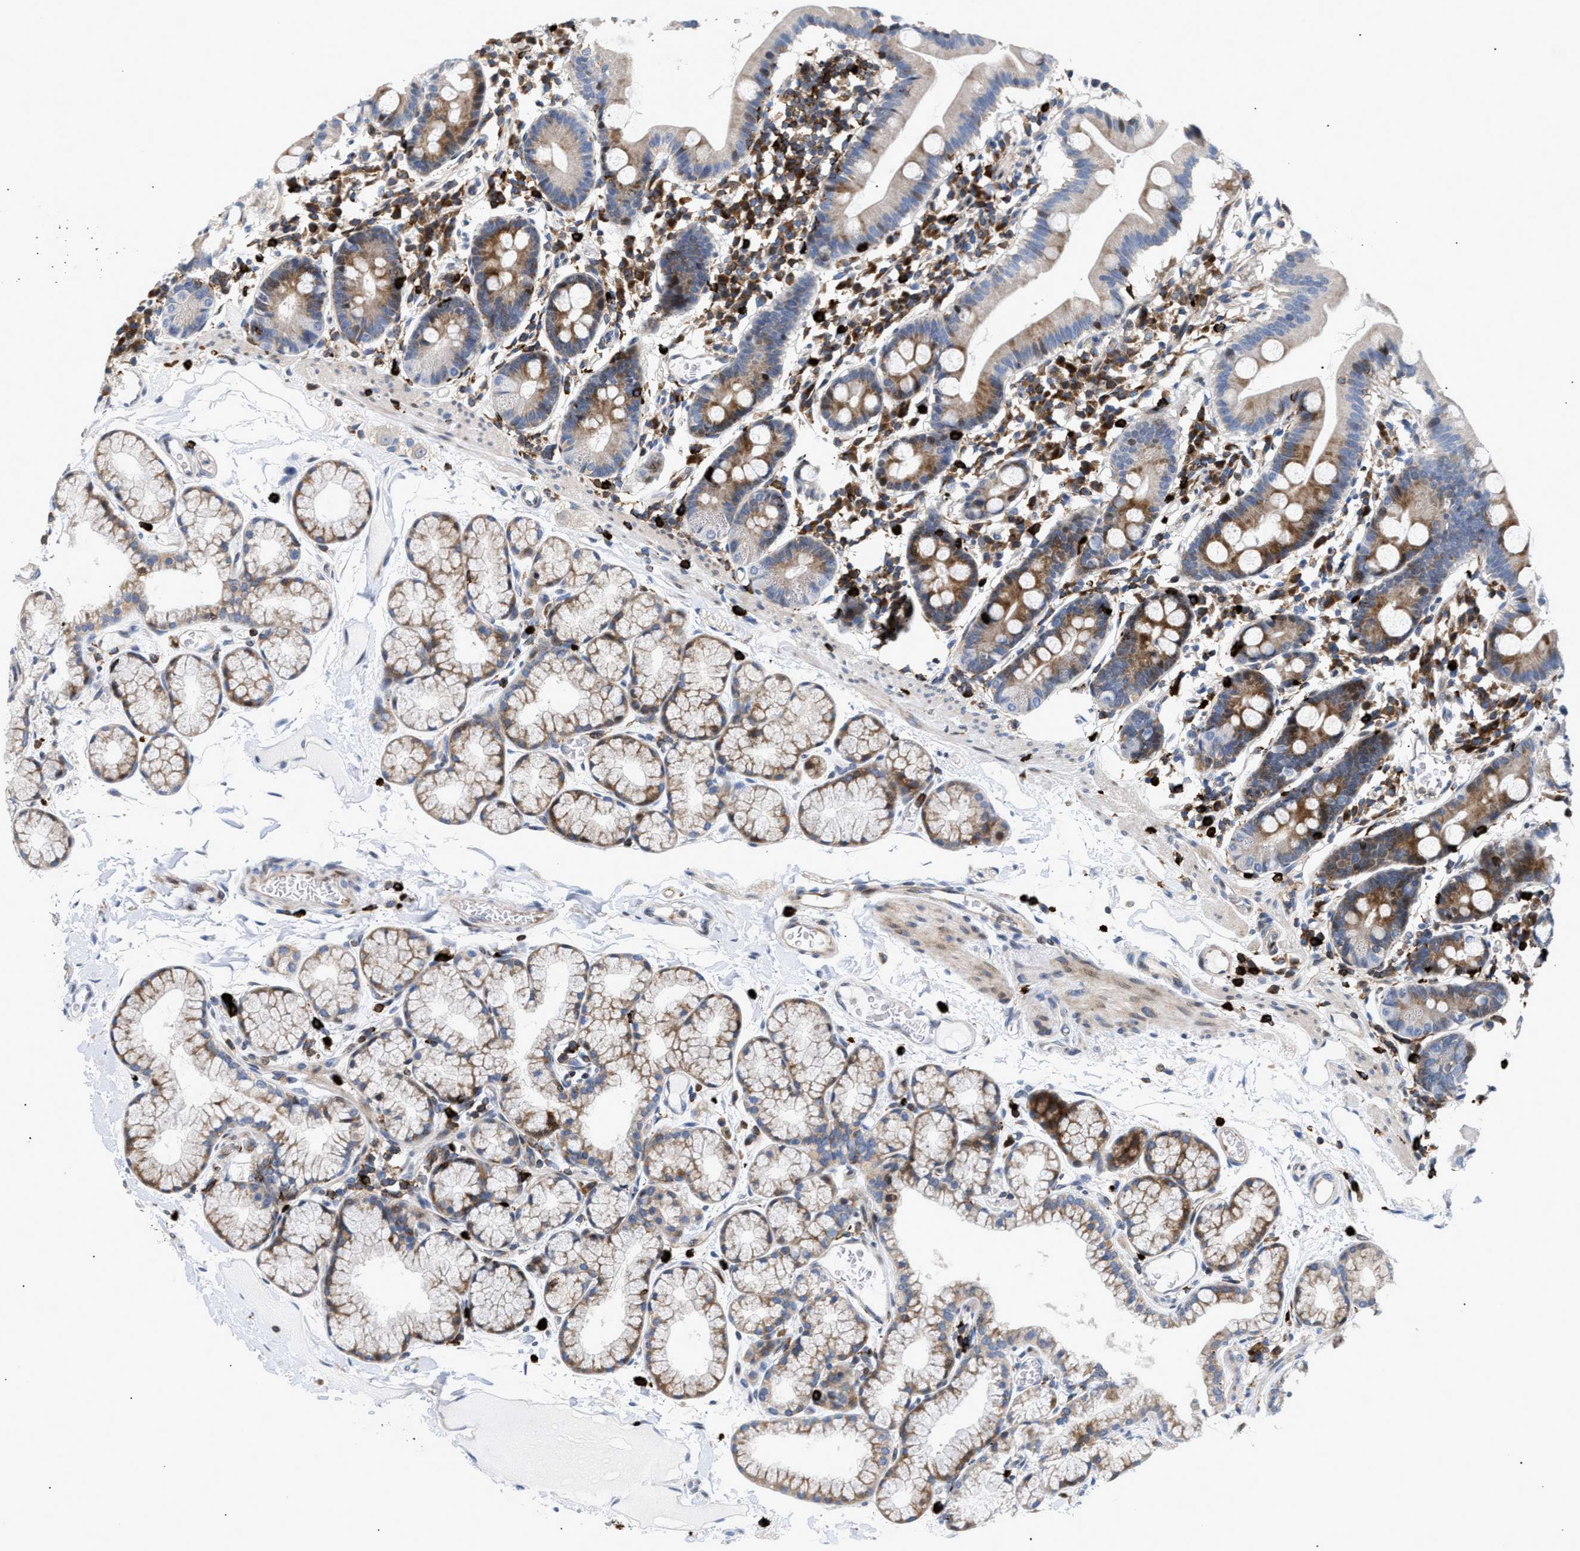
{"staining": {"intensity": "moderate", "quantity": "25%-75%", "location": "cytoplasmic/membranous"}, "tissue": "duodenum", "cell_type": "Glandular cells", "image_type": "normal", "snomed": [{"axis": "morphology", "description": "Normal tissue, NOS"}, {"axis": "topography", "description": "Duodenum"}], "caption": "A medium amount of moderate cytoplasmic/membranous staining is seen in about 25%-75% of glandular cells in unremarkable duodenum.", "gene": "ATP9A", "patient": {"sex": "male", "age": 50}}